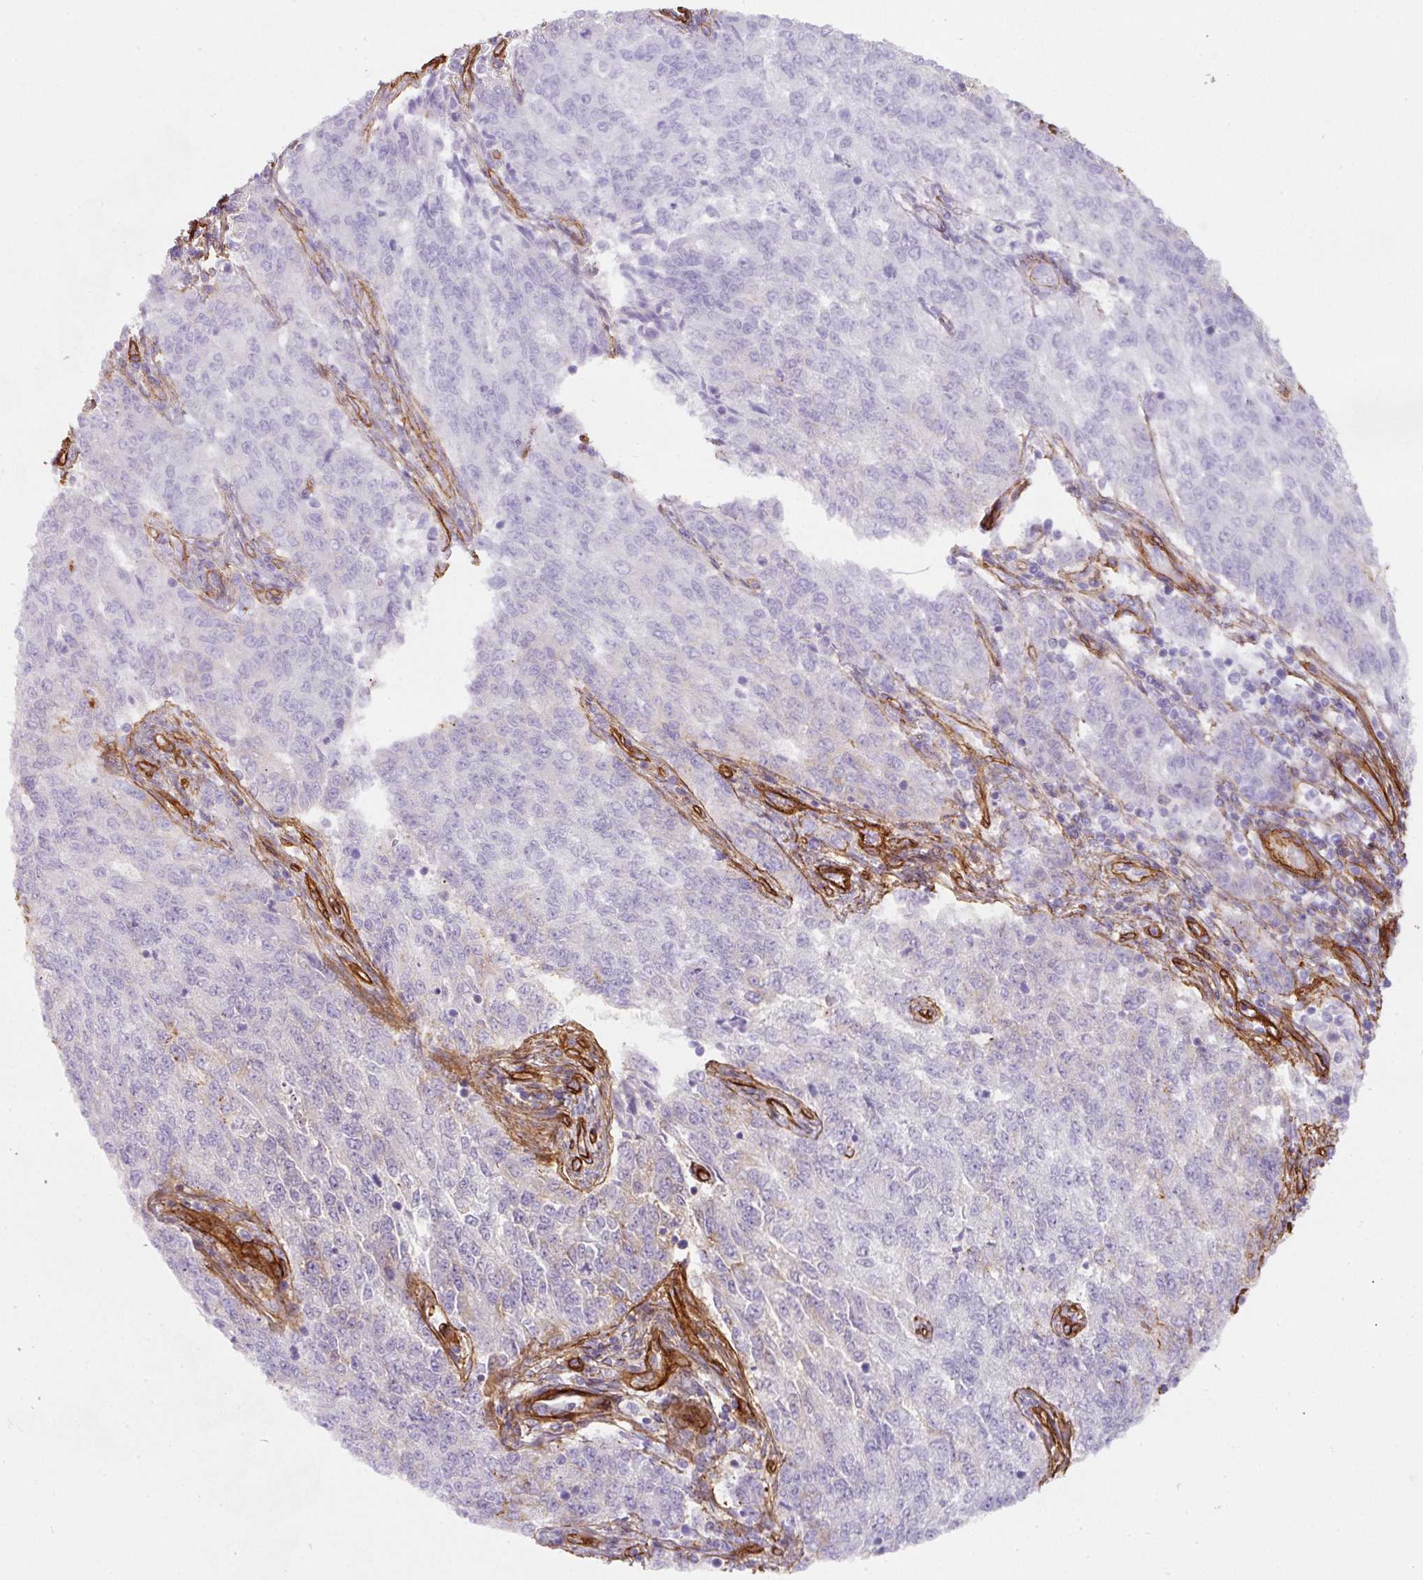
{"staining": {"intensity": "negative", "quantity": "none", "location": "none"}, "tissue": "endometrial cancer", "cell_type": "Tumor cells", "image_type": "cancer", "snomed": [{"axis": "morphology", "description": "Adenocarcinoma, NOS"}, {"axis": "topography", "description": "Endometrium"}], "caption": "Immunohistochemistry (IHC) of human endometrial cancer shows no staining in tumor cells.", "gene": "LOXL4", "patient": {"sex": "female", "age": 50}}